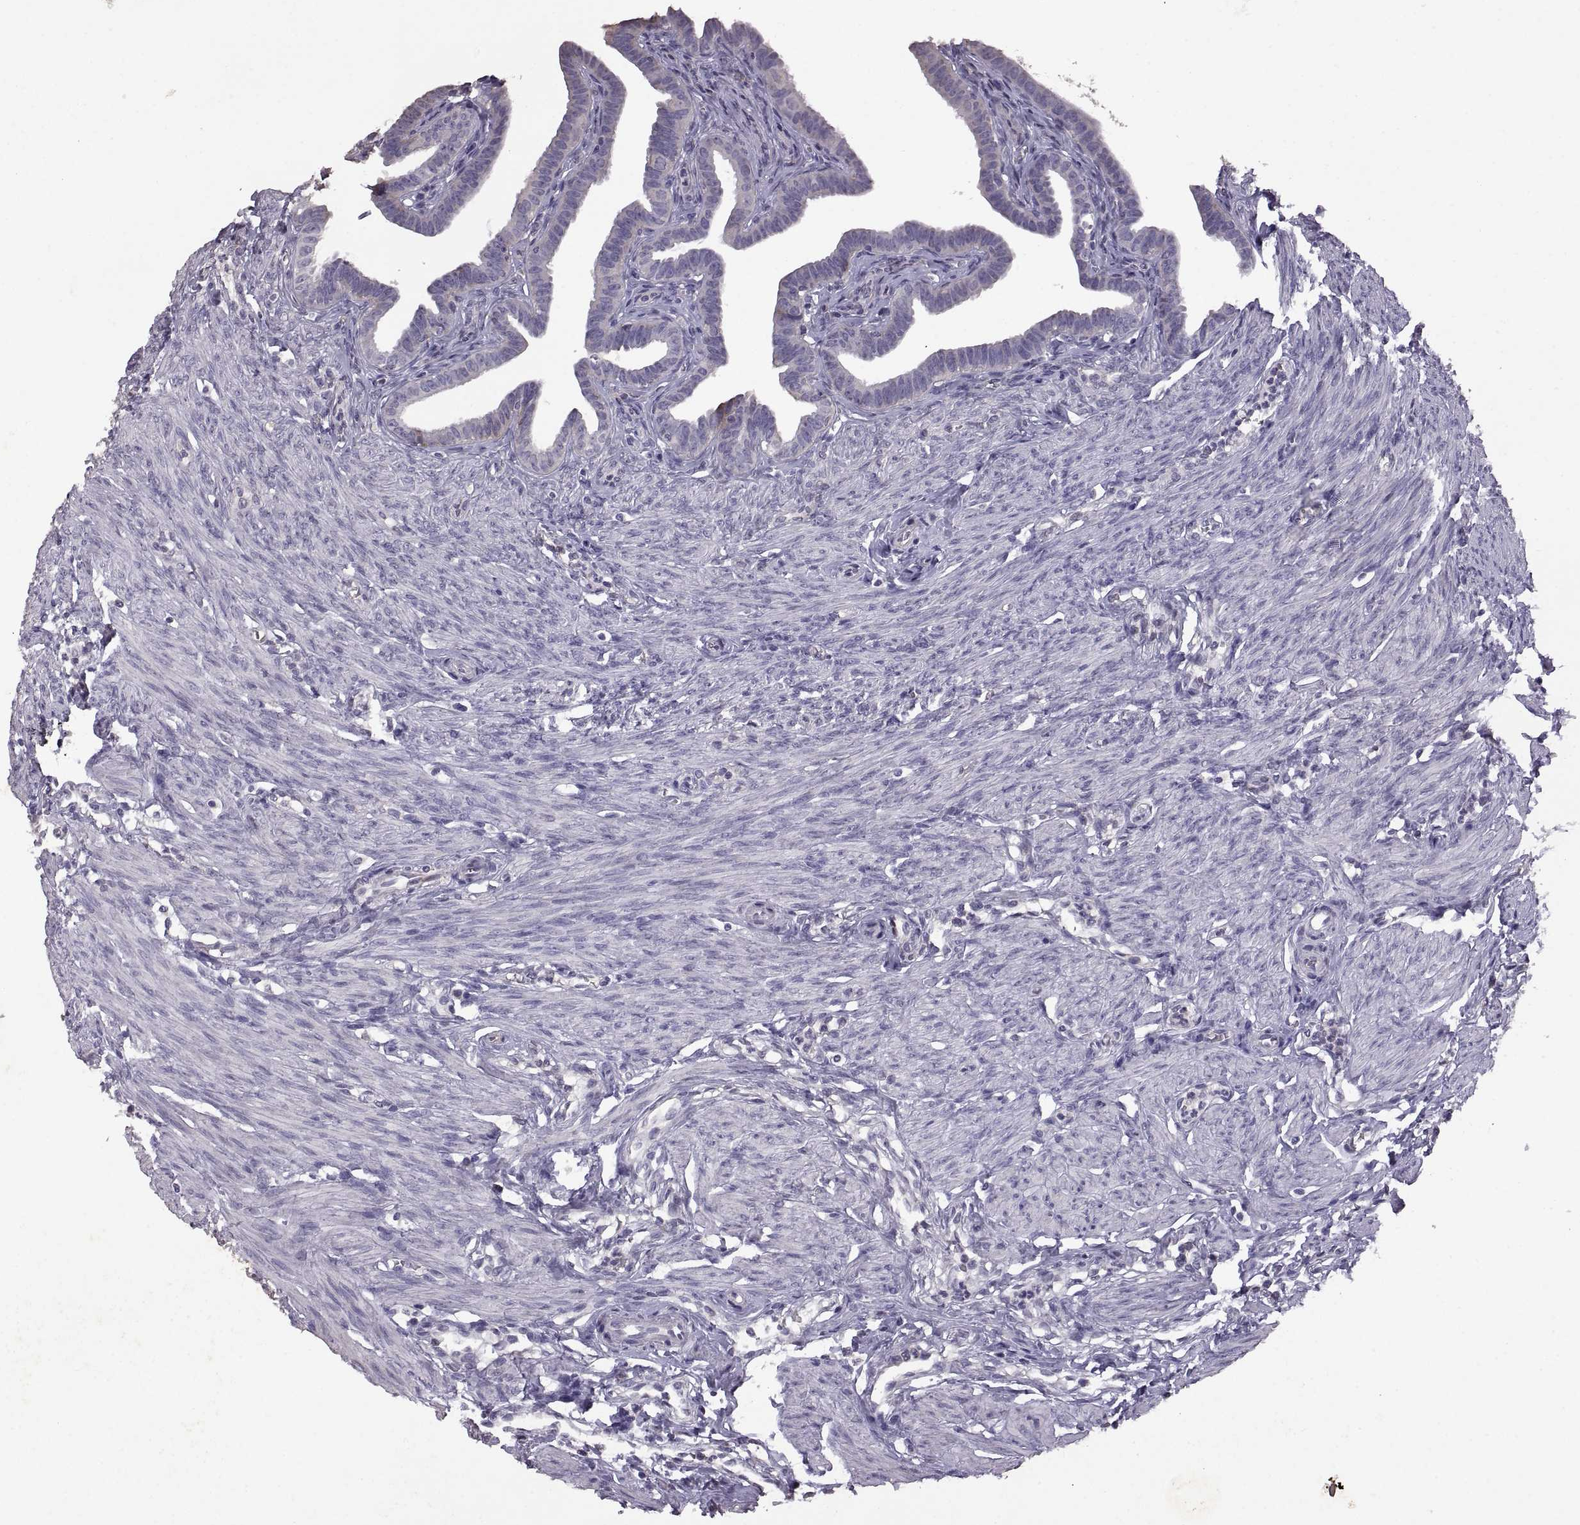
{"staining": {"intensity": "negative", "quantity": "none", "location": "none"}, "tissue": "fallopian tube", "cell_type": "Glandular cells", "image_type": "normal", "snomed": [{"axis": "morphology", "description": "Normal tissue, NOS"}, {"axis": "topography", "description": "Fallopian tube"}, {"axis": "topography", "description": "Ovary"}], "caption": "Immunohistochemistry (IHC) image of unremarkable human fallopian tube stained for a protein (brown), which reveals no positivity in glandular cells.", "gene": "DEFB136", "patient": {"sex": "female", "age": 33}}